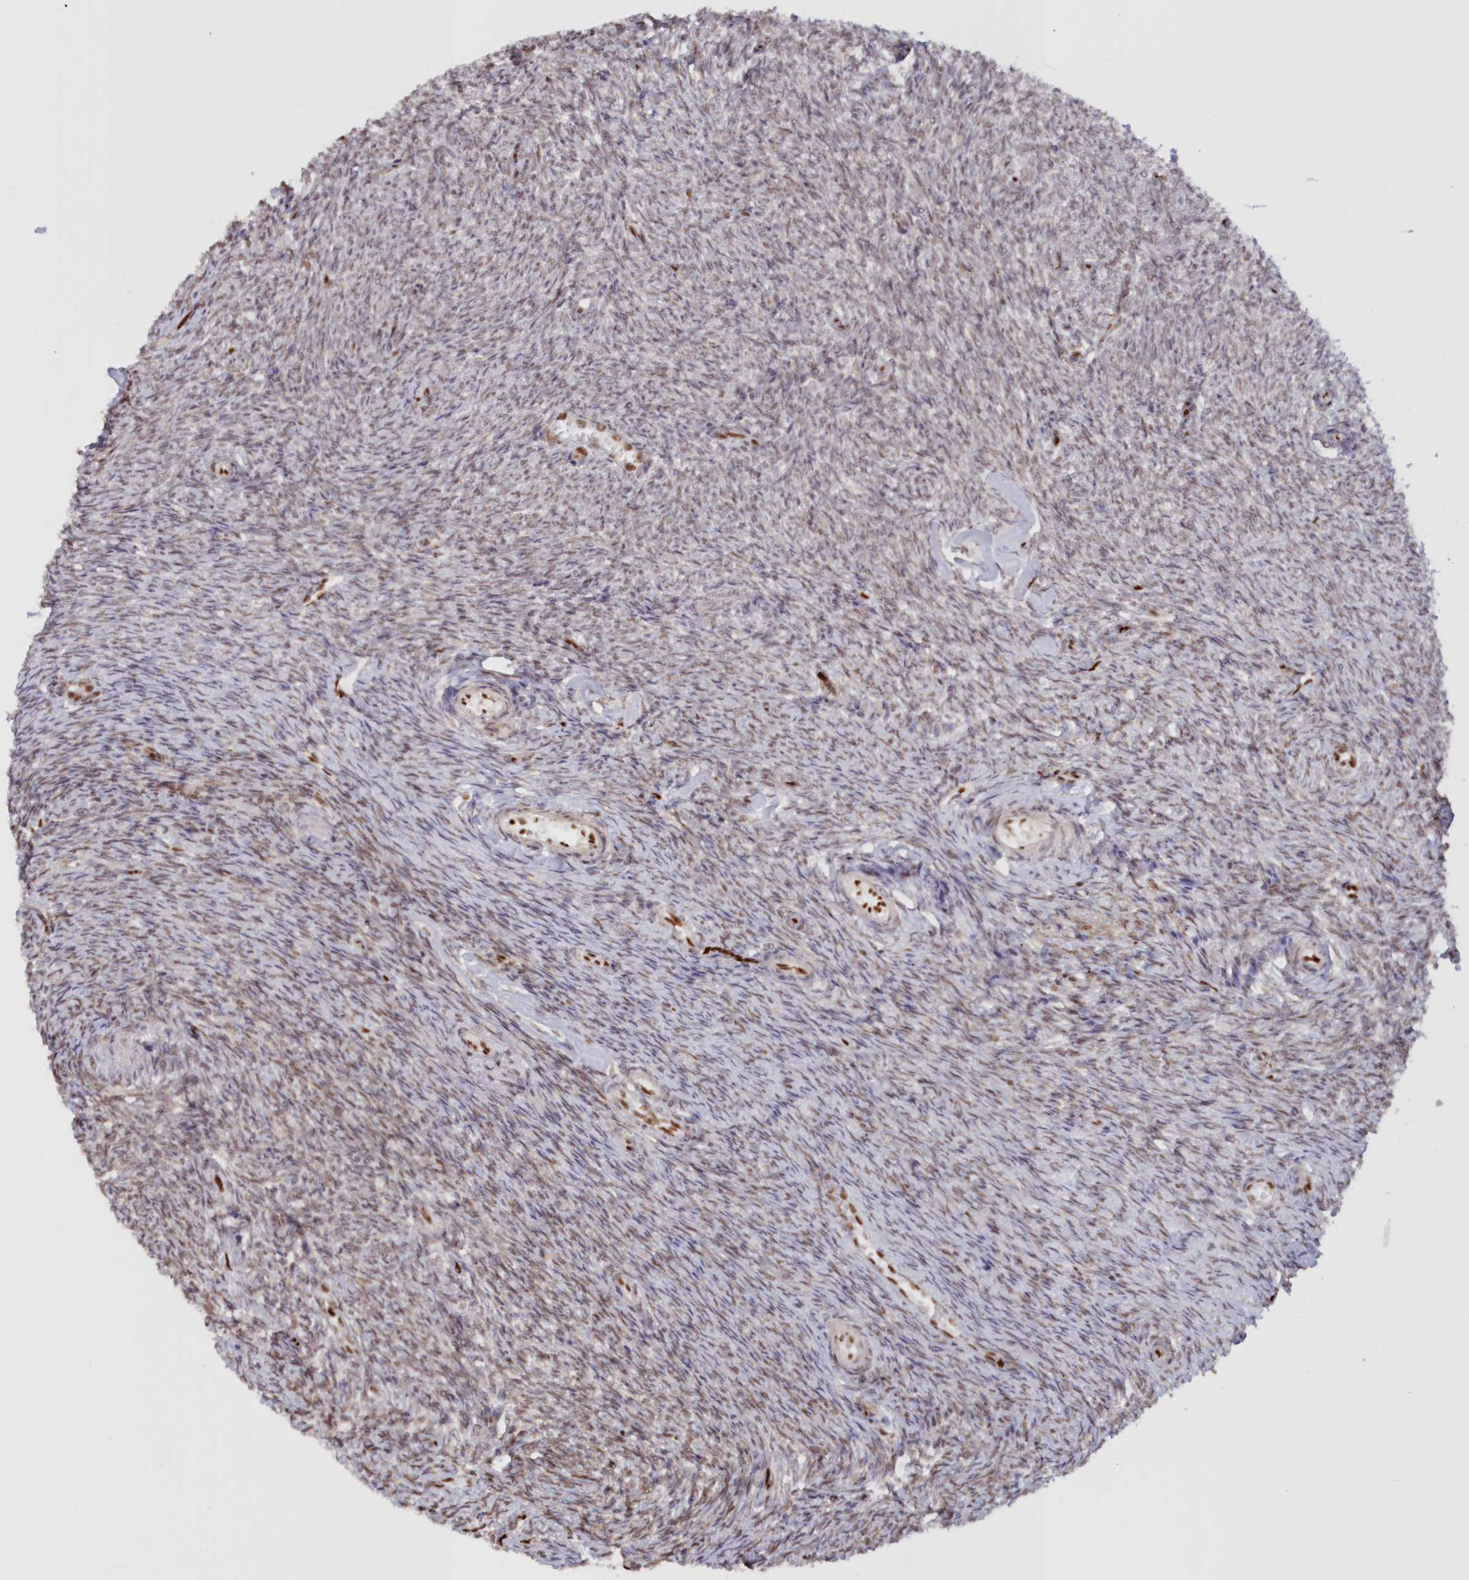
{"staining": {"intensity": "weak", "quantity": "25%-75%", "location": "nuclear"}, "tissue": "ovary", "cell_type": "Ovarian stroma cells", "image_type": "normal", "snomed": [{"axis": "morphology", "description": "Normal tissue, NOS"}, {"axis": "topography", "description": "Ovary"}], "caption": "Immunohistochemistry (IHC) micrograph of benign ovary: human ovary stained using immunohistochemistry demonstrates low levels of weak protein expression localized specifically in the nuclear of ovarian stroma cells, appearing as a nuclear brown color.", "gene": "POLR2B", "patient": {"sex": "female", "age": 44}}